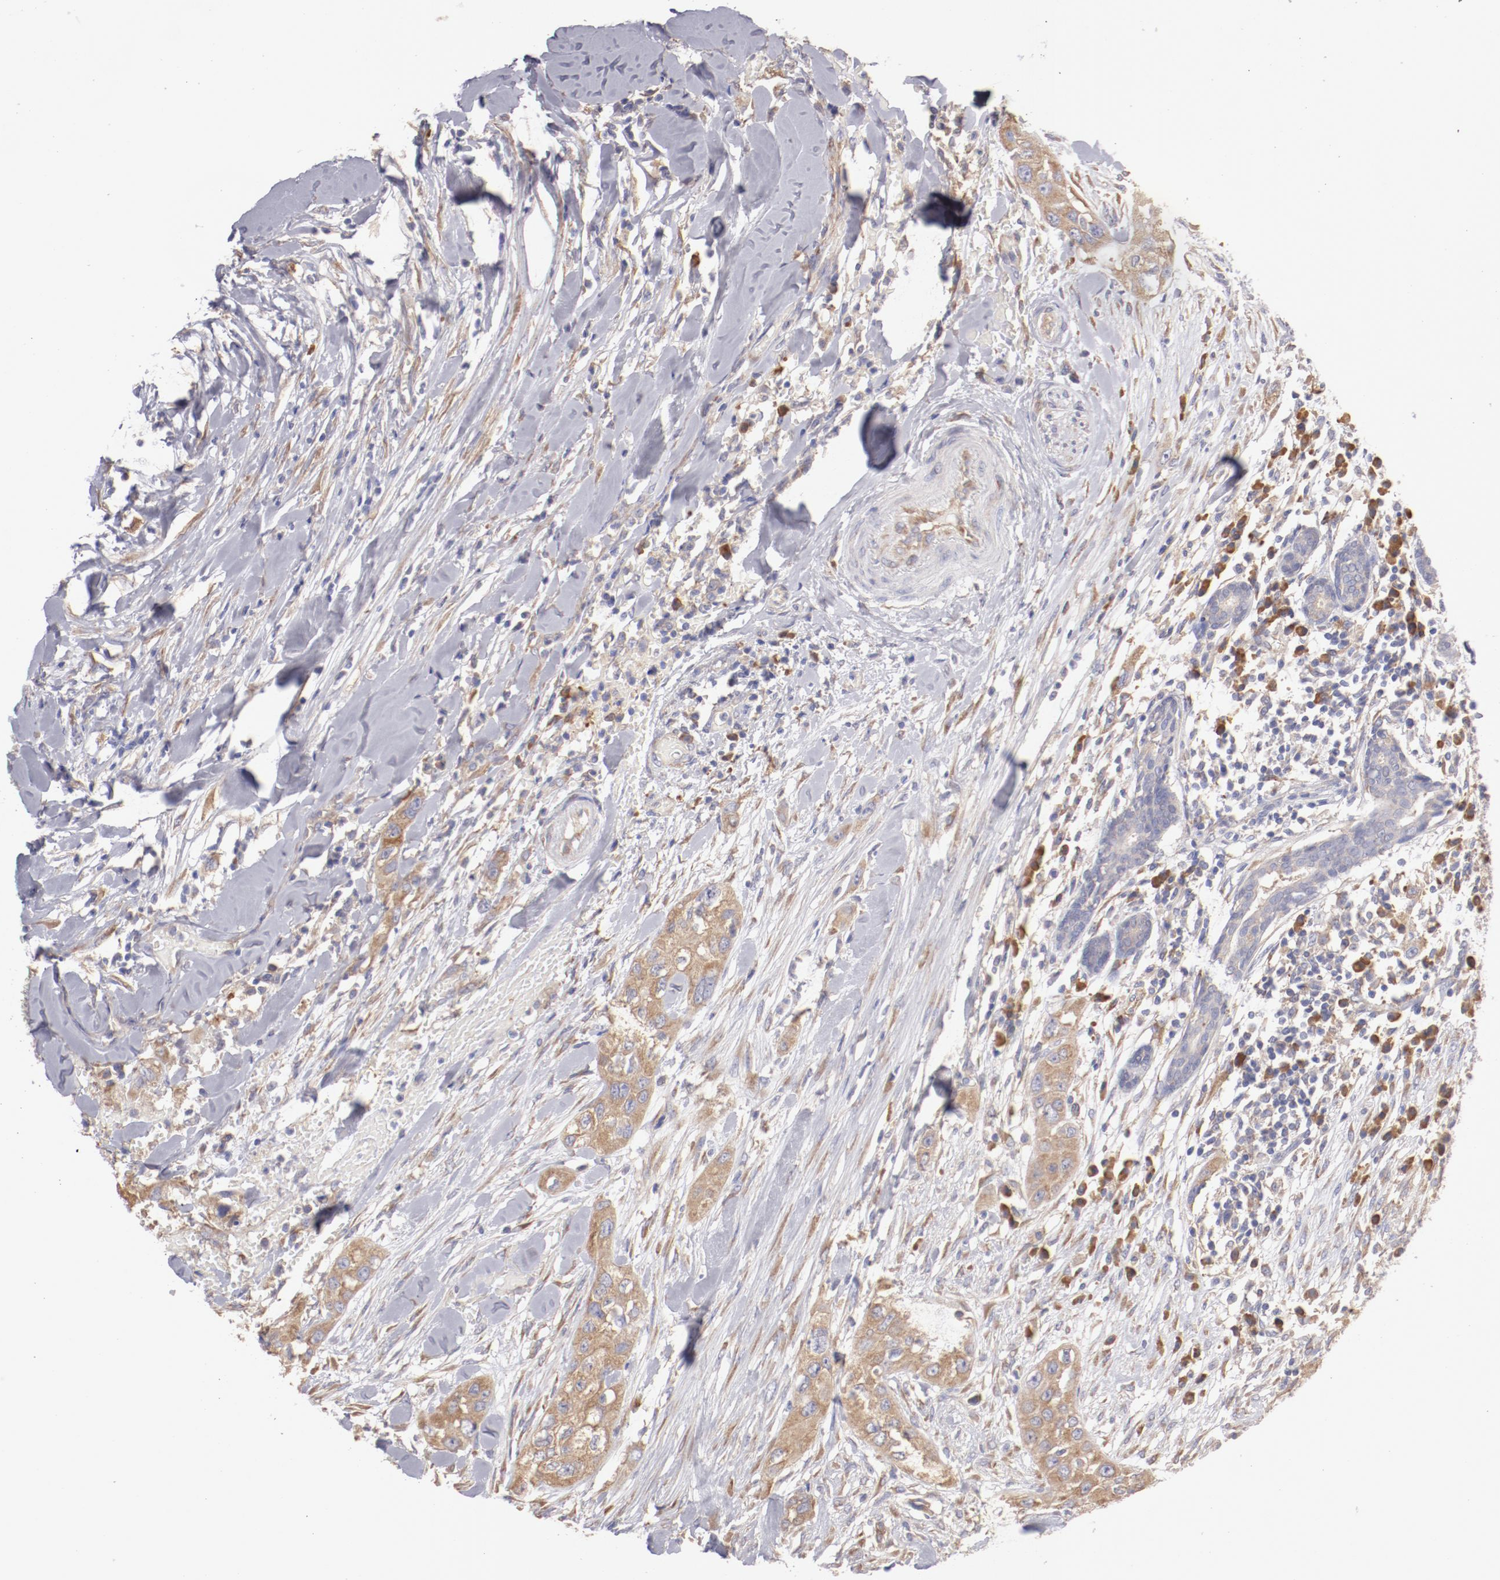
{"staining": {"intensity": "moderate", "quantity": "25%-75%", "location": "cytoplasmic/membranous"}, "tissue": "head and neck cancer", "cell_type": "Tumor cells", "image_type": "cancer", "snomed": [{"axis": "morphology", "description": "Neoplasm, malignant, NOS"}, {"axis": "topography", "description": "Salivary gland"}, {"axis": "topography", "description": "Head-Neck"}], "caption": "Protein analysis of head and neck neoplasm (malignant) tissue exhibits moderate cytoplasmic/membranous staining in approximately 25%-75% of tumor cells.", "gene": "ENTPD5", "patient": {"sex": "male", "age": 43}}